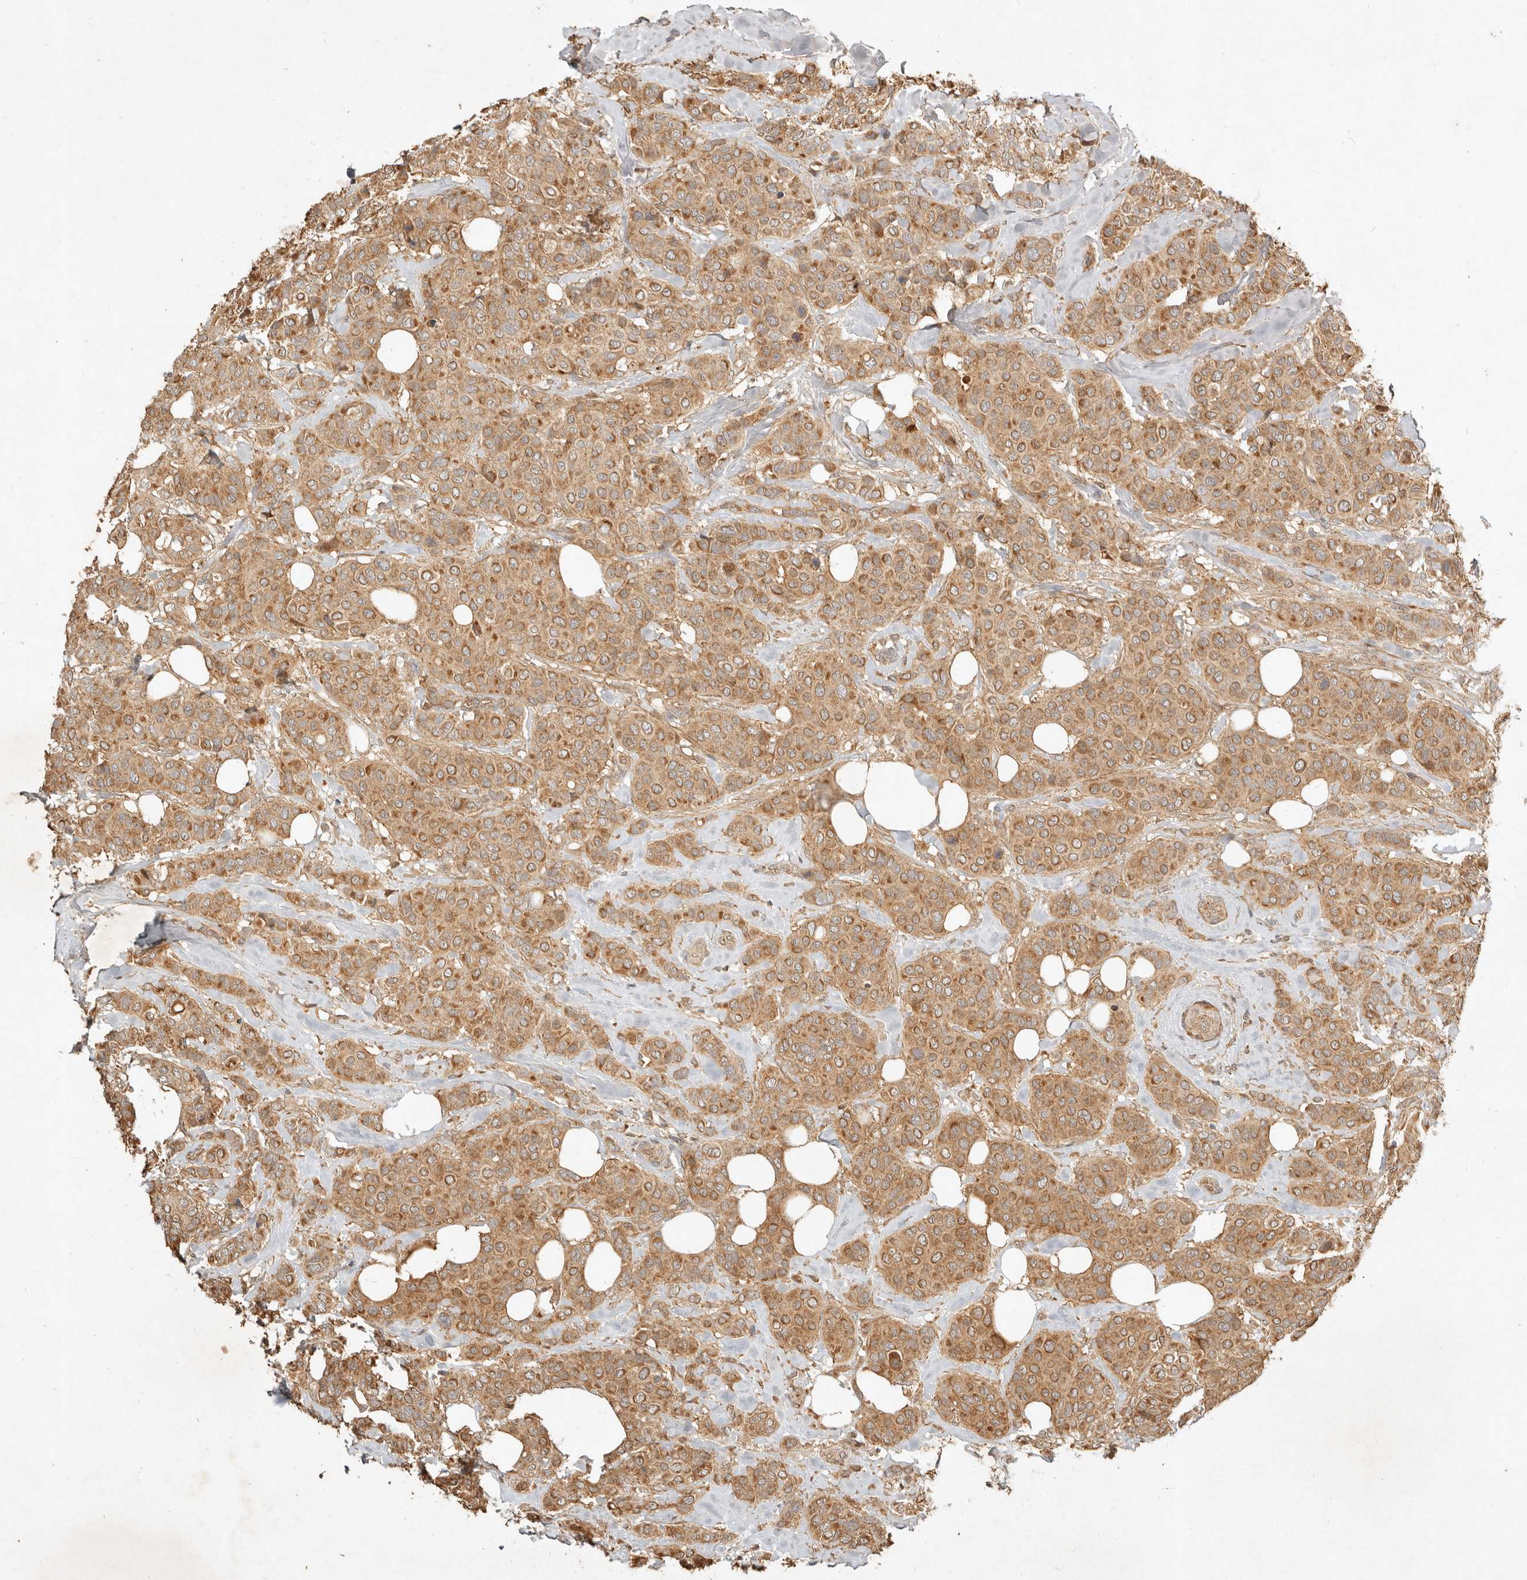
{"staining": {"intensity": "moderate", "quantity": ">75%", "location": "cytoplasmic/membranous"}, "tissue": "breast cancer", "cell_type": "Tumor cells", "image_type": "cancer", "snomed": [{"axis": "morphology", "description": "Lobular carcinoma"}, {"axis": "topography", "description": "Breast"}], "caption": "Immunohistochemical staining of human breast lobular carcinoma displays medium levels of moderate cytoplasmic/membranous protein staining in approximately >75% of tumor cells.", "gene": "CLEC4C", "patient": {"sex": "female", "age": 51}}